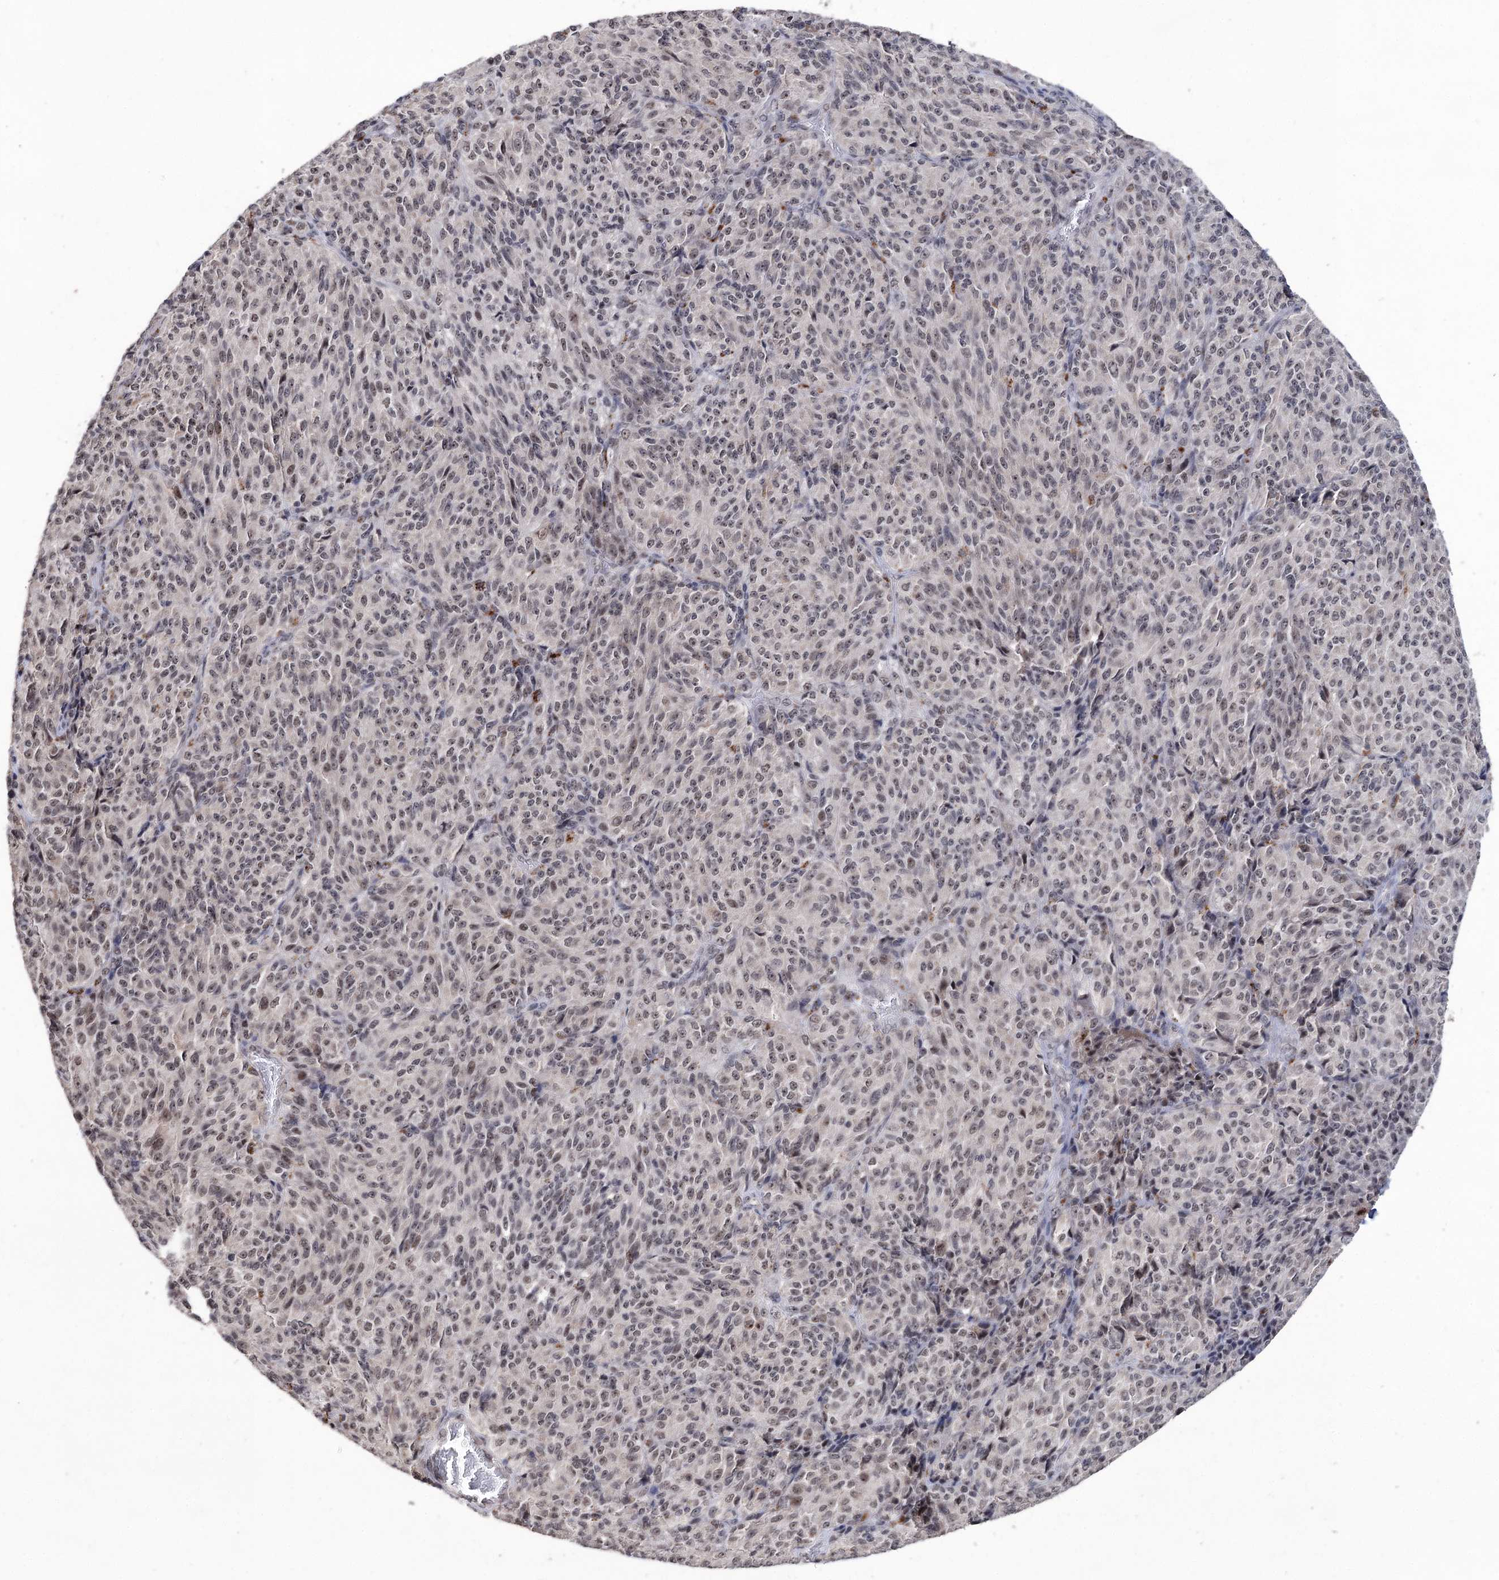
{"staining": {"intensity": "weak", "quantity": "25%-75%", "location": "nuclear"}, "tissue": "melanoma", "cell_type": "Tumor cells", "image_type": "cancer", "snomed": [{"axis": "morphology", "description": "Malignant melanoma, Metastatic site"}, {"axis": "topography", "description": "Brain"}], "caption": "The histopathology image exhibits immunohistochemical staining of melanoma. There is weak nuclear staining is identified in about 25%-75% of tumor cells.", "gene": "VGLL4", "patient": {"sex": "female", "age": 56}}